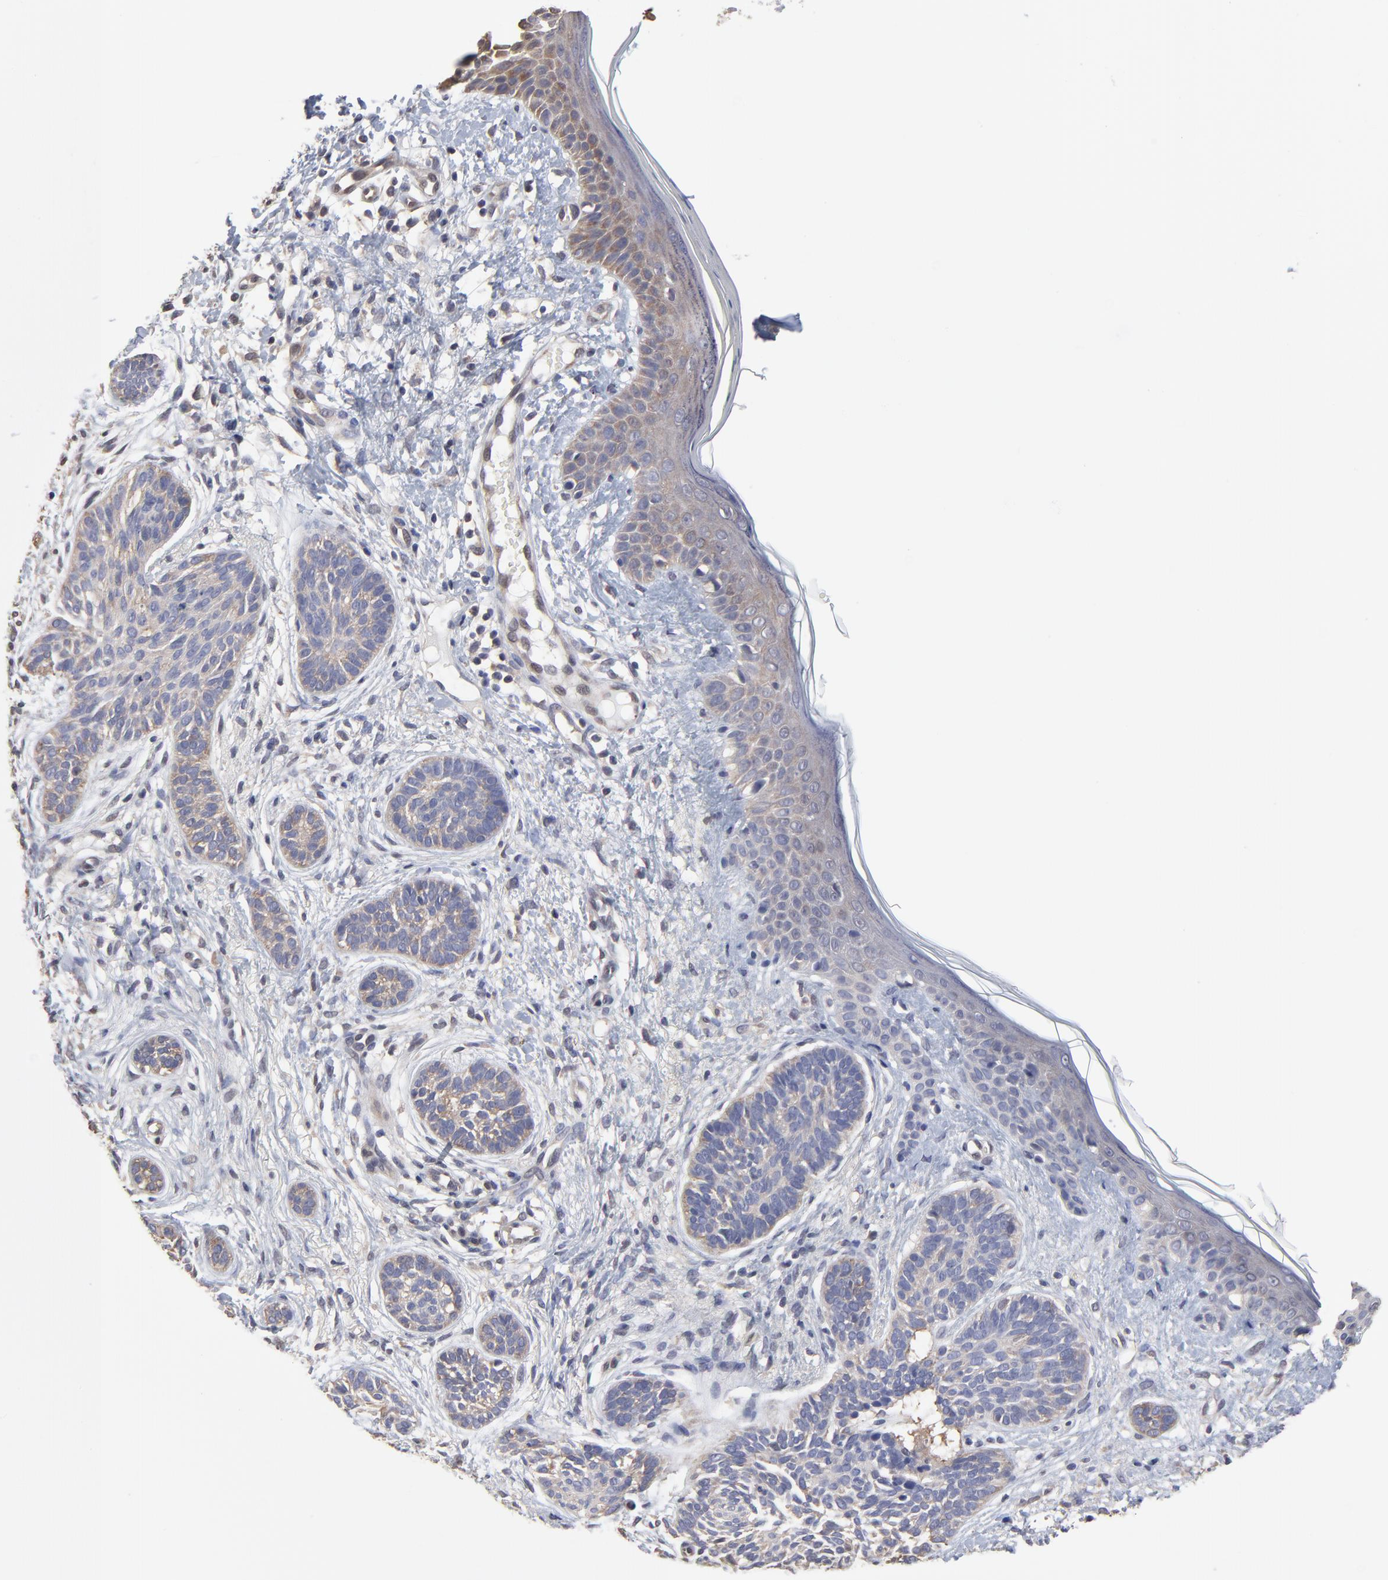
{"staining": {"intensity": "moderate", "quantity": "25%-75%", "location": "cytoplasmic/membranous"}, "tissue": "skin cancer", "cell_type": "Tumor cells", "image_type": "cancer", "snomed": [{"axis": "morphology", "description": "Normal tissue, NOS"}, {"axis": "morphology", "description": "Basal cell carcinoma"}, {"axis": "topography", "description": "Skin"}], "caption": "Protein expression analysis of skin basal cell carcinoma exhibits moderate cytoplasmic/membranous positivity in approximately 25%-75% of tumor cells. Using DAB (brown) and hematoxylin (blue) stains, captured at high magnification using brightfield microscopy.", "gene": "CCT2", "patient": {"sex": "male", "age": 63}}